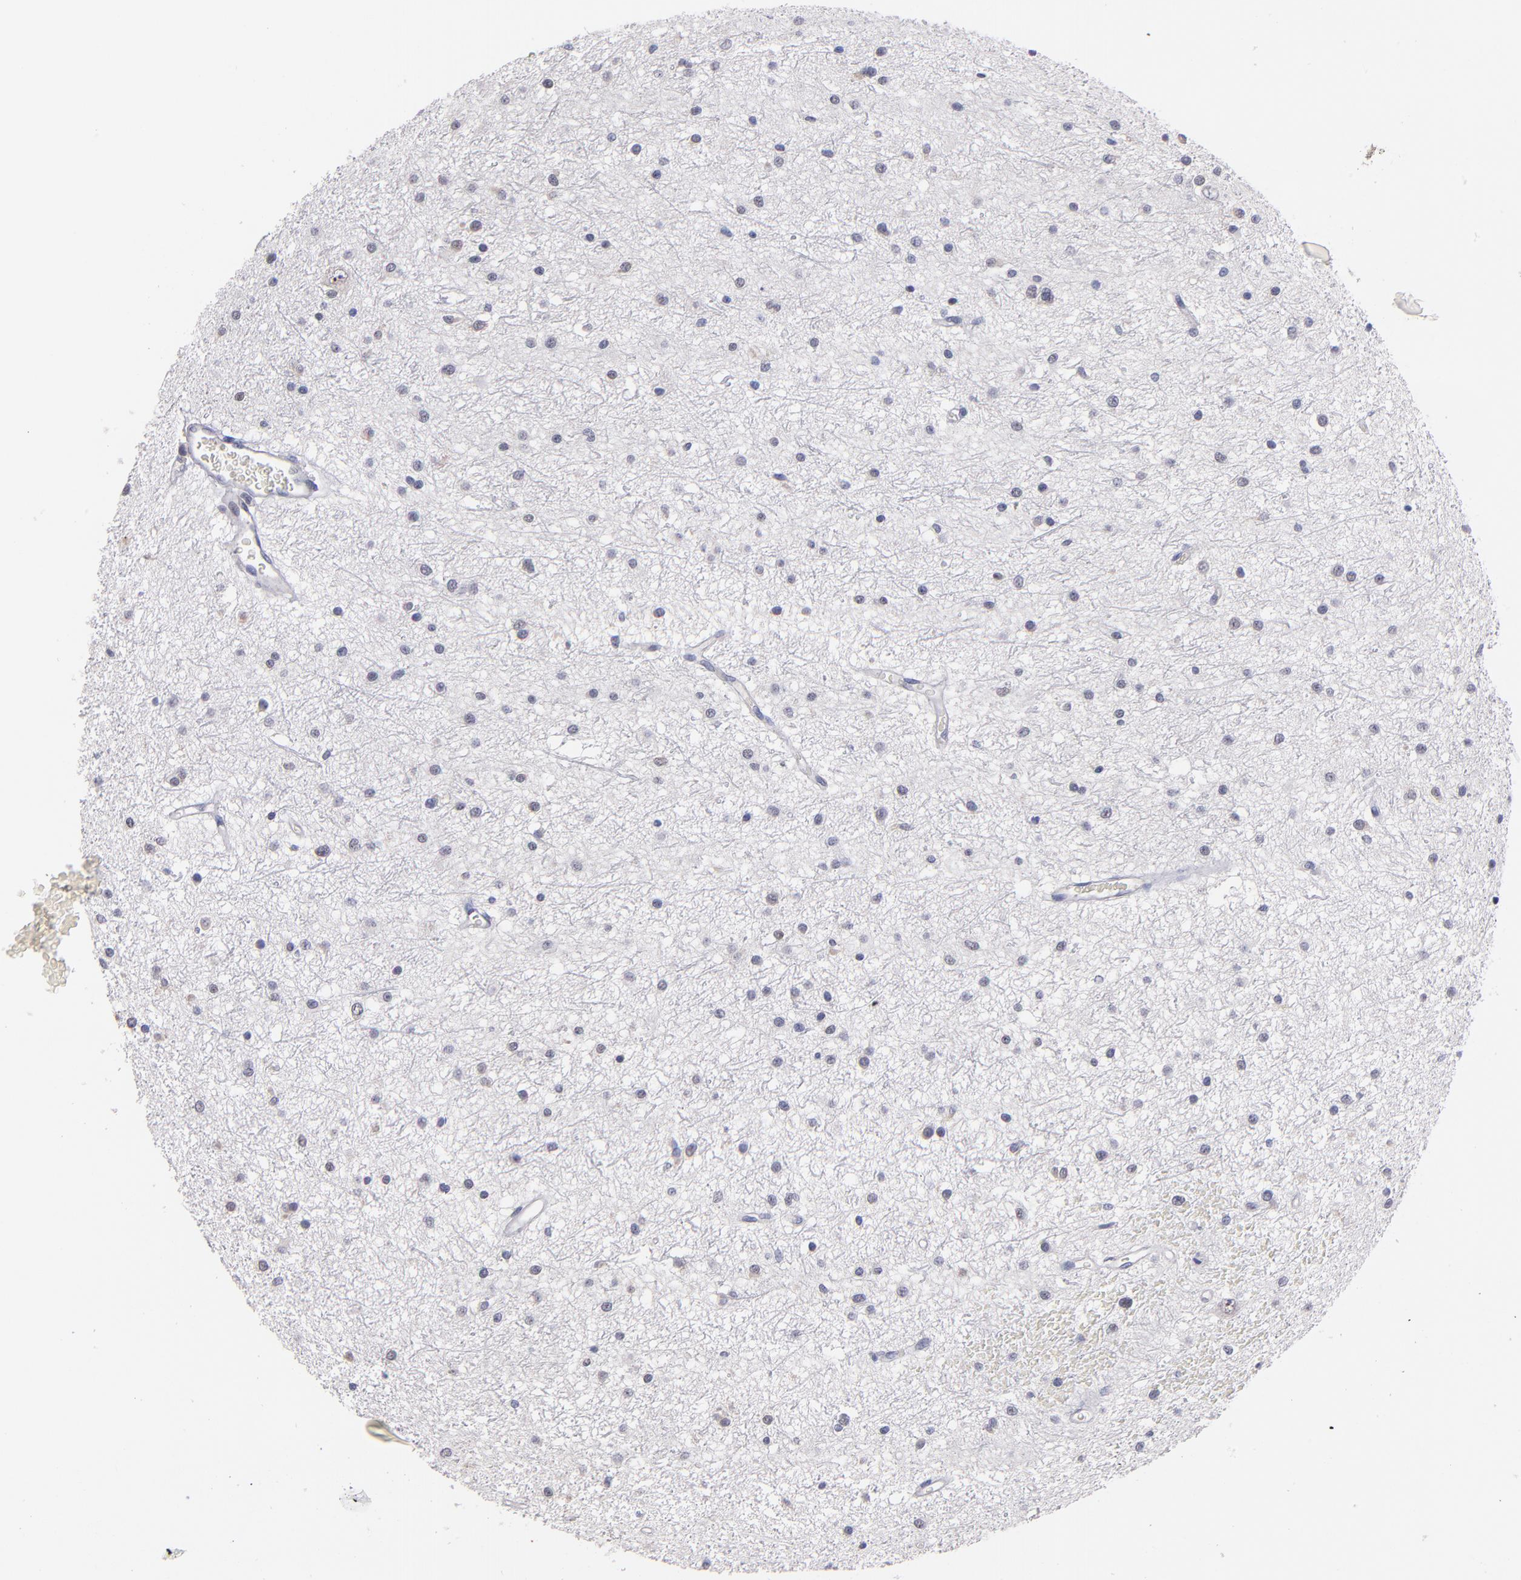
{"staining": {"intensity": "negative", "quantity": "none", "location": "none"}, "tissue": "glioma", "cell_type": "Tumor cells", "image_type": "cancer", "snomed": [{"axis": "morphology", "description": "Glioma, malignant, Low grade"}, {"axis": "topography", "description": "Brain"}], "caption": "Immunohistochemistry of glioma shows no staining in tumor cells. (Stains: DAB immunohistochemistry with hematoxylin counter stain, Microscopy: brightfield microscopy at high magnification).", "gene": "RAF1", "patient": {"sex": "female", "age": 36}}